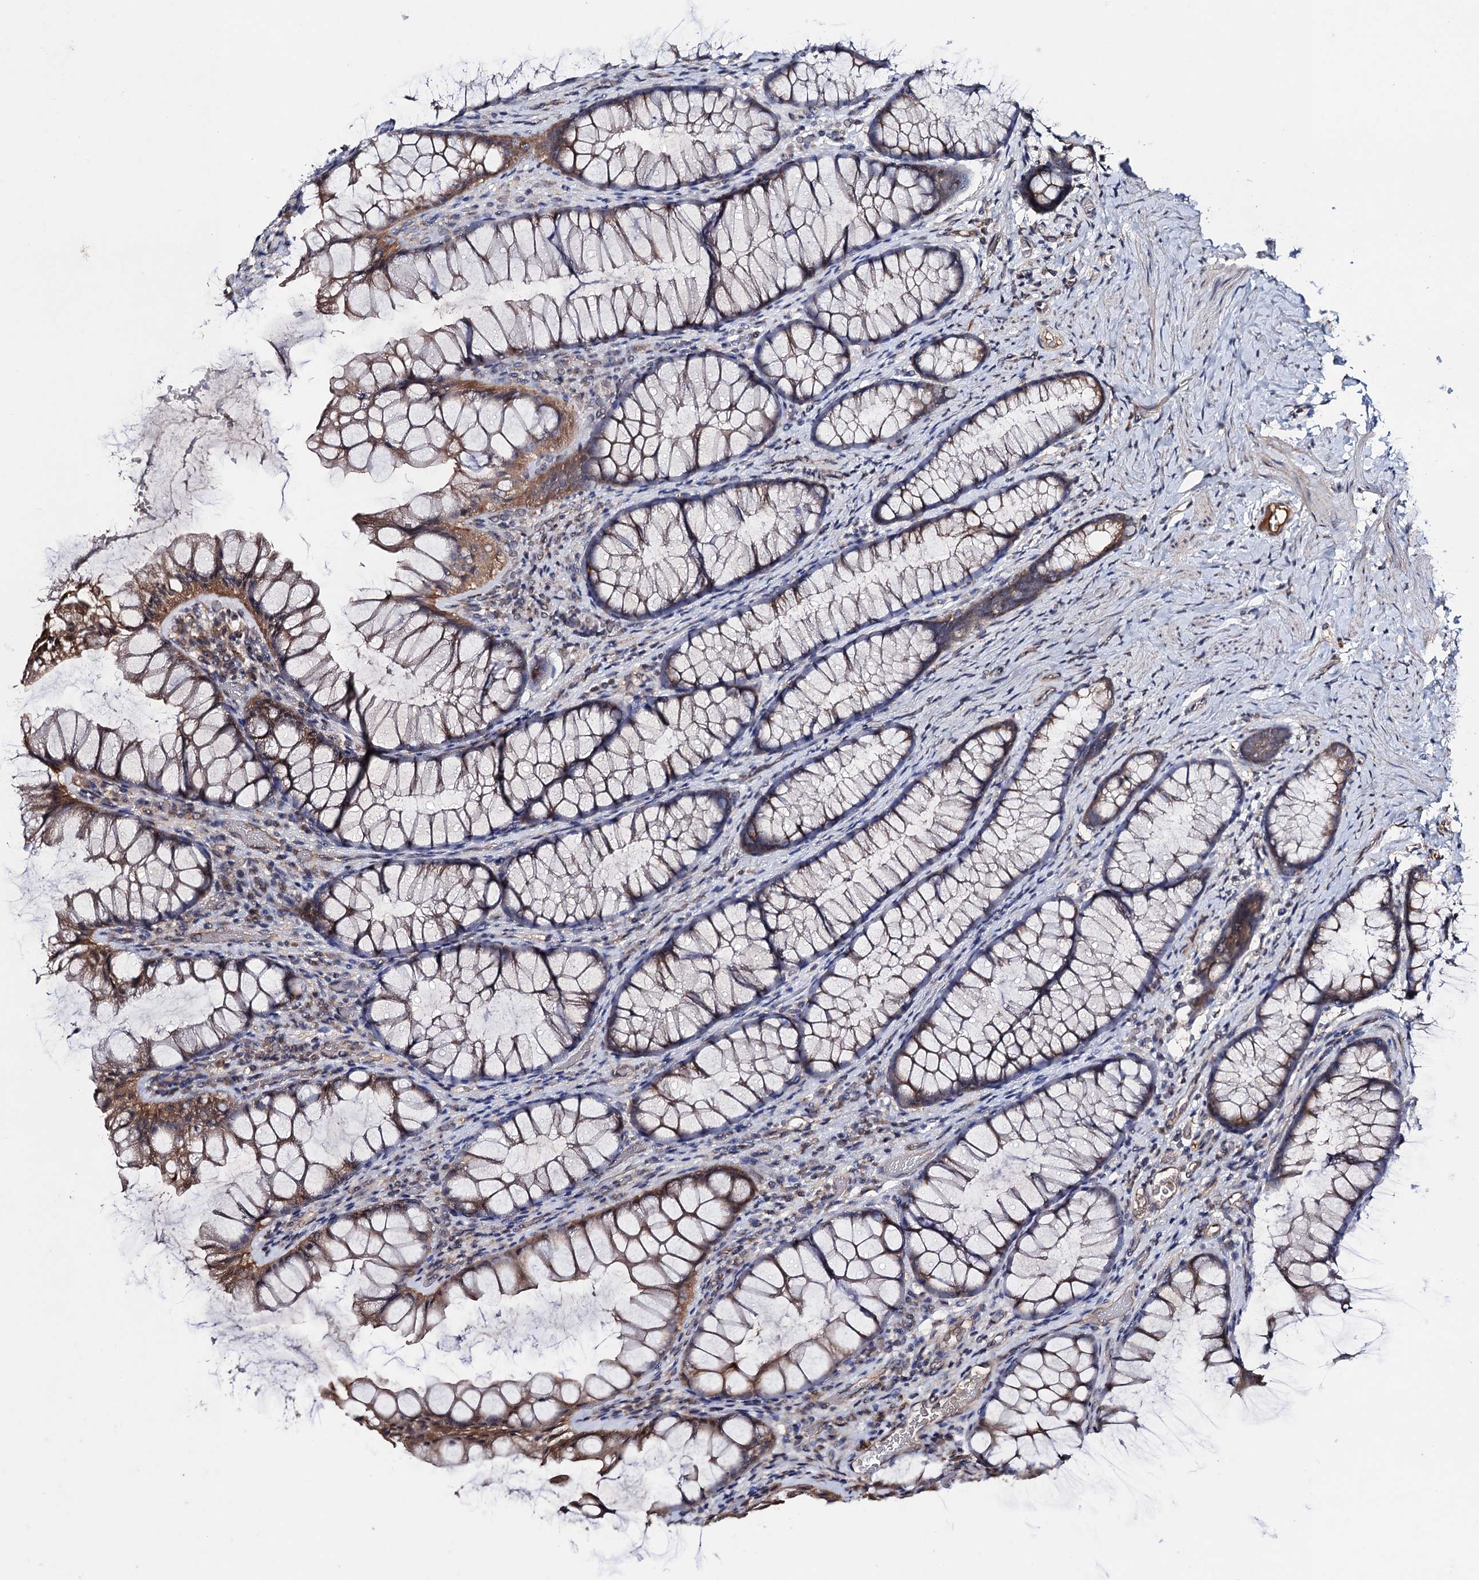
{"staining": {"intensity": "moderate", "quantity": ">75%", "location": "nuclear"}, "tissue": "colon", "cell_type": "Endothelial cells", "image_type": "normal", "snomed": [{"axis": "morphology", "description": "Normal tissue, NOS"}, {"axis": "topography", "description": "Colon"}], "caption": "Brown immunohistochemical staining in benign human colon reveals moderate nuclear expression in approximately >75% of endothelial cells.", "gene": "VPS37D", "patient": {"sex": "female", "age": 62}}